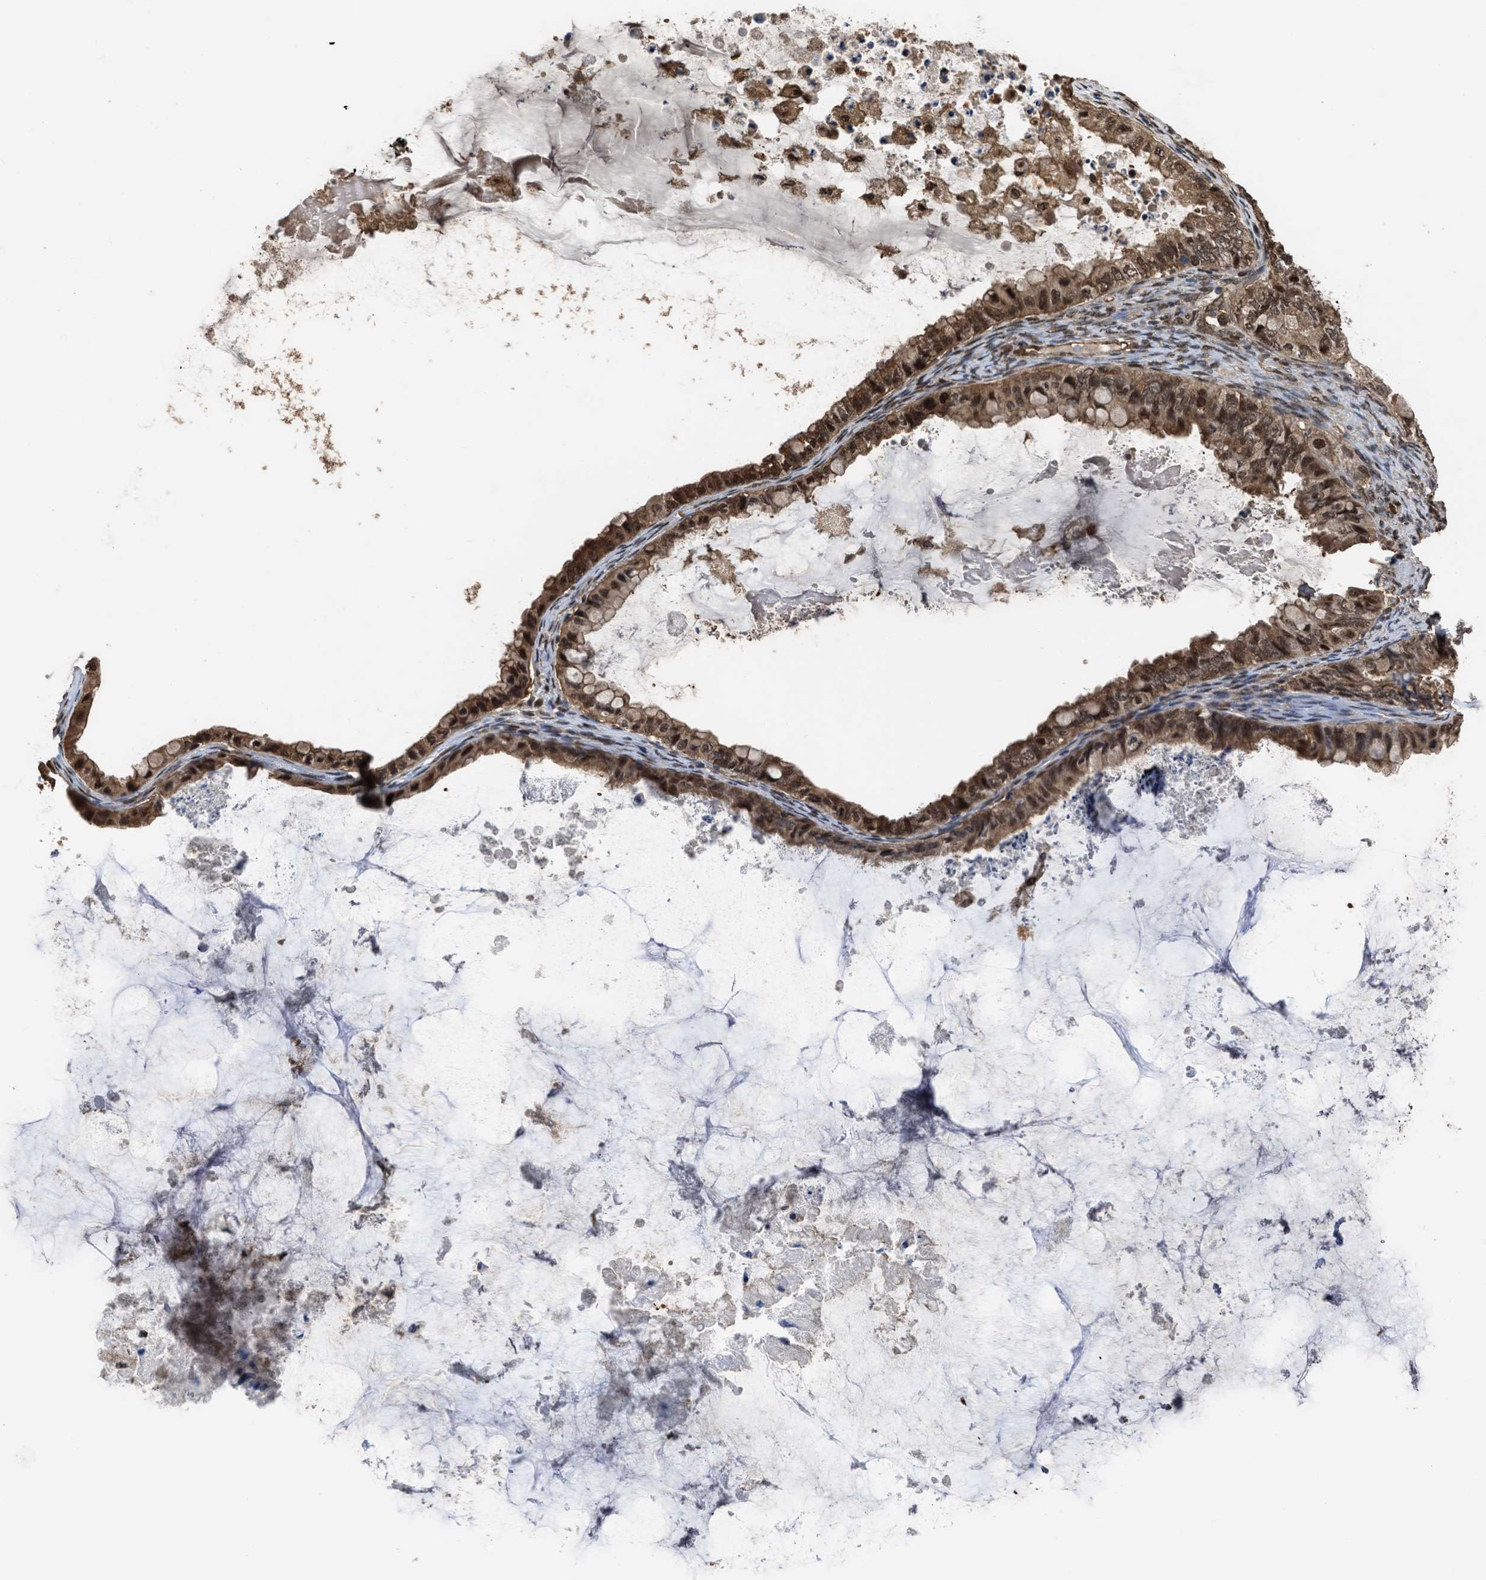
{"staining": {"intensity": "moderate", "quantity": ">75%", "location": "cytoplasmic/membranous,nuclear"}, "tissue": "ovarian cancer", "cell_type": "Tumor cells", "image_type": "cancer", "snomed": [{"axis": "morphology", "description": "Cystadenocarcinoma, mucinous, NOS"}, {"axis": "topography", "description": "Ovary"}], "caption": "Ovarian mucinous cystadenocarcinoma was stained to show a protein in brown. There is medium levels of moderate cytoplasmic/membranous and nuclear positivity in about >75% of tumor cells.", "gene": "YWHAG", "patient": {"sex": "female", "age": 80}}